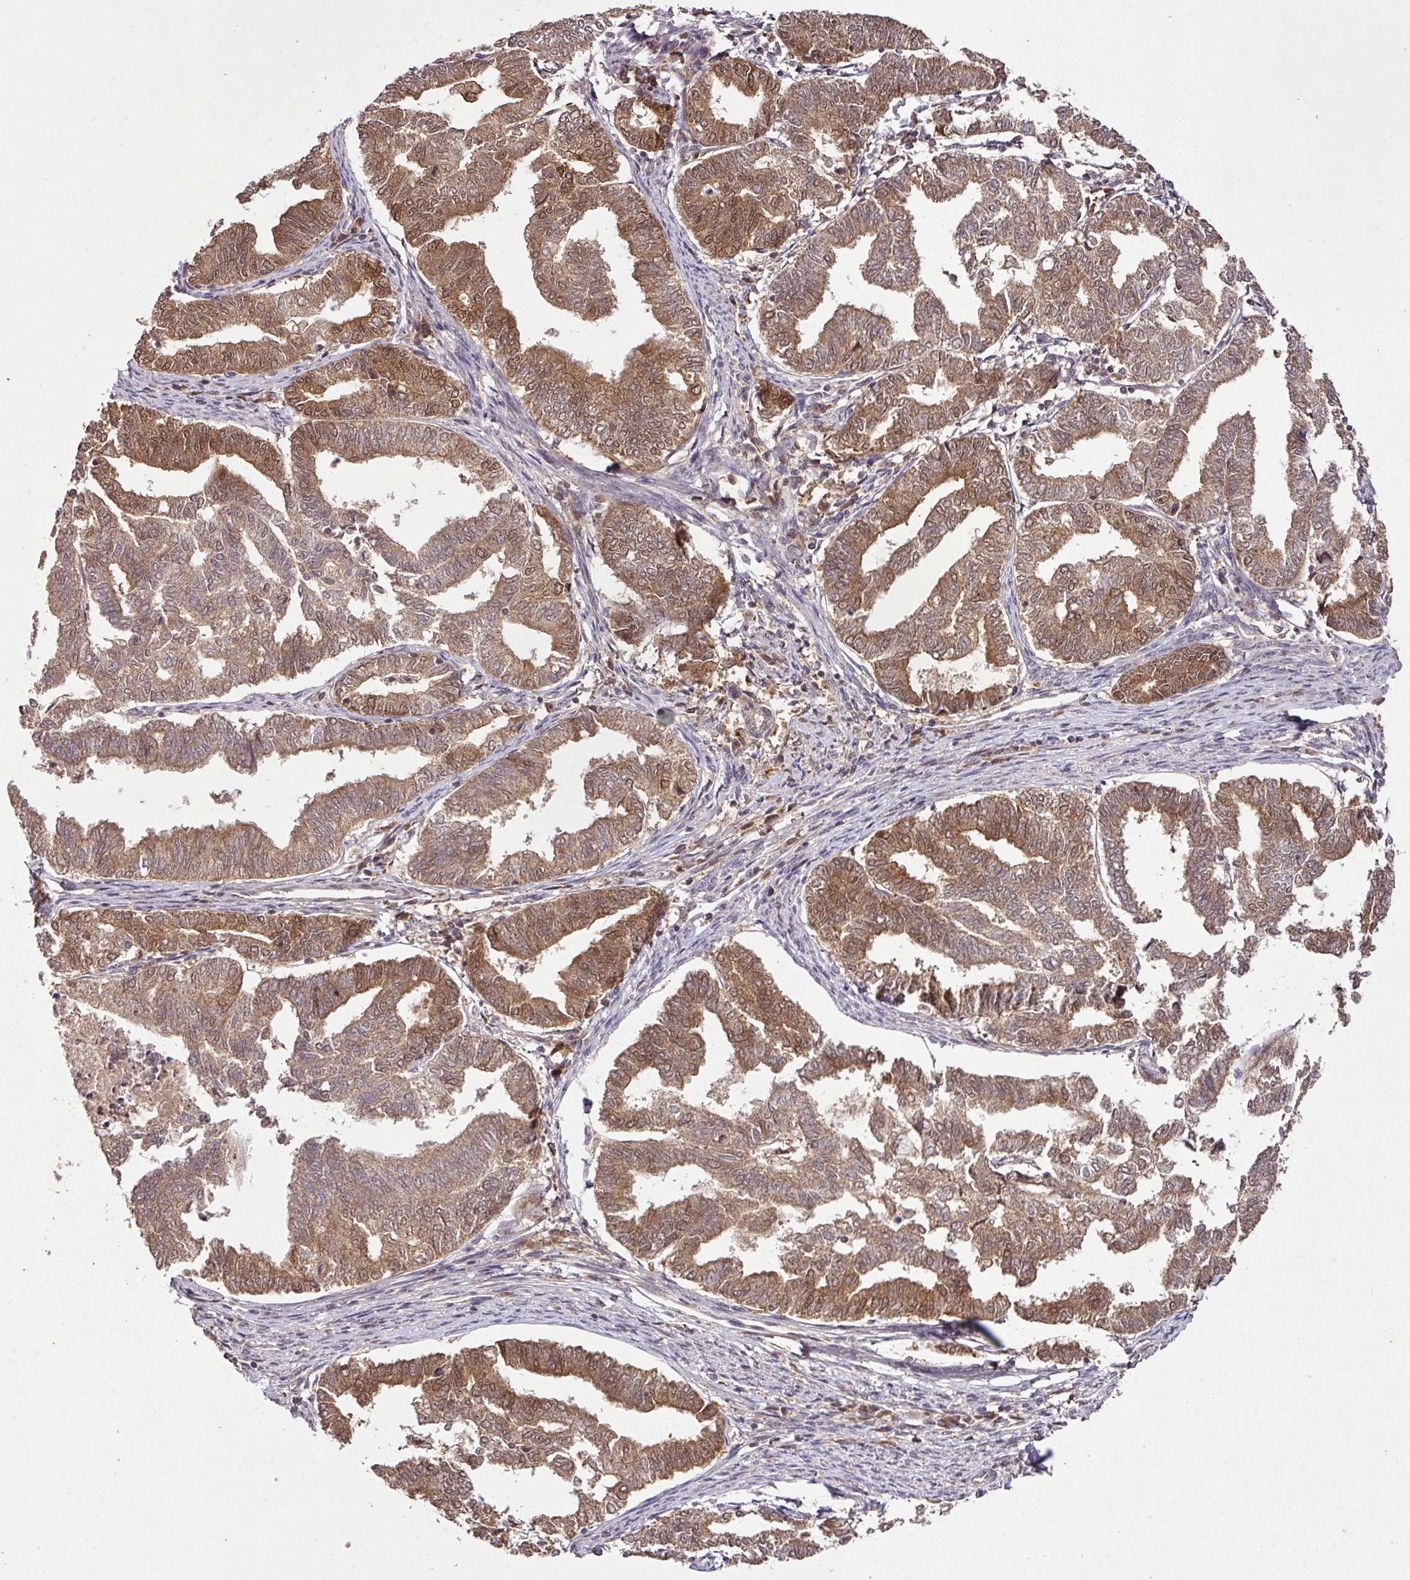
{"staining": {"intensity": "moderate", "quantity": ">75%", "location": "cytoplasmic/membranous,nuclear"}, "tissue": "endometrial cancer", "cell_type": "Tumor cells", "image_type": "cancer", "snomed": [{"axis": "morphology", "description": "Adenocarcinoma, NOS"}, {"axis": "topography", "description": "Endometrium"}], "caption": "Endometrial cancer (adenocarcinoma) stained with a brown dye shows moderate cytoplasmic/membranous and nuclear positive positivity in approximately >75% of tumor cells.", "gene": "FAIM", "patient": {"sex": "female", "age": 79}}